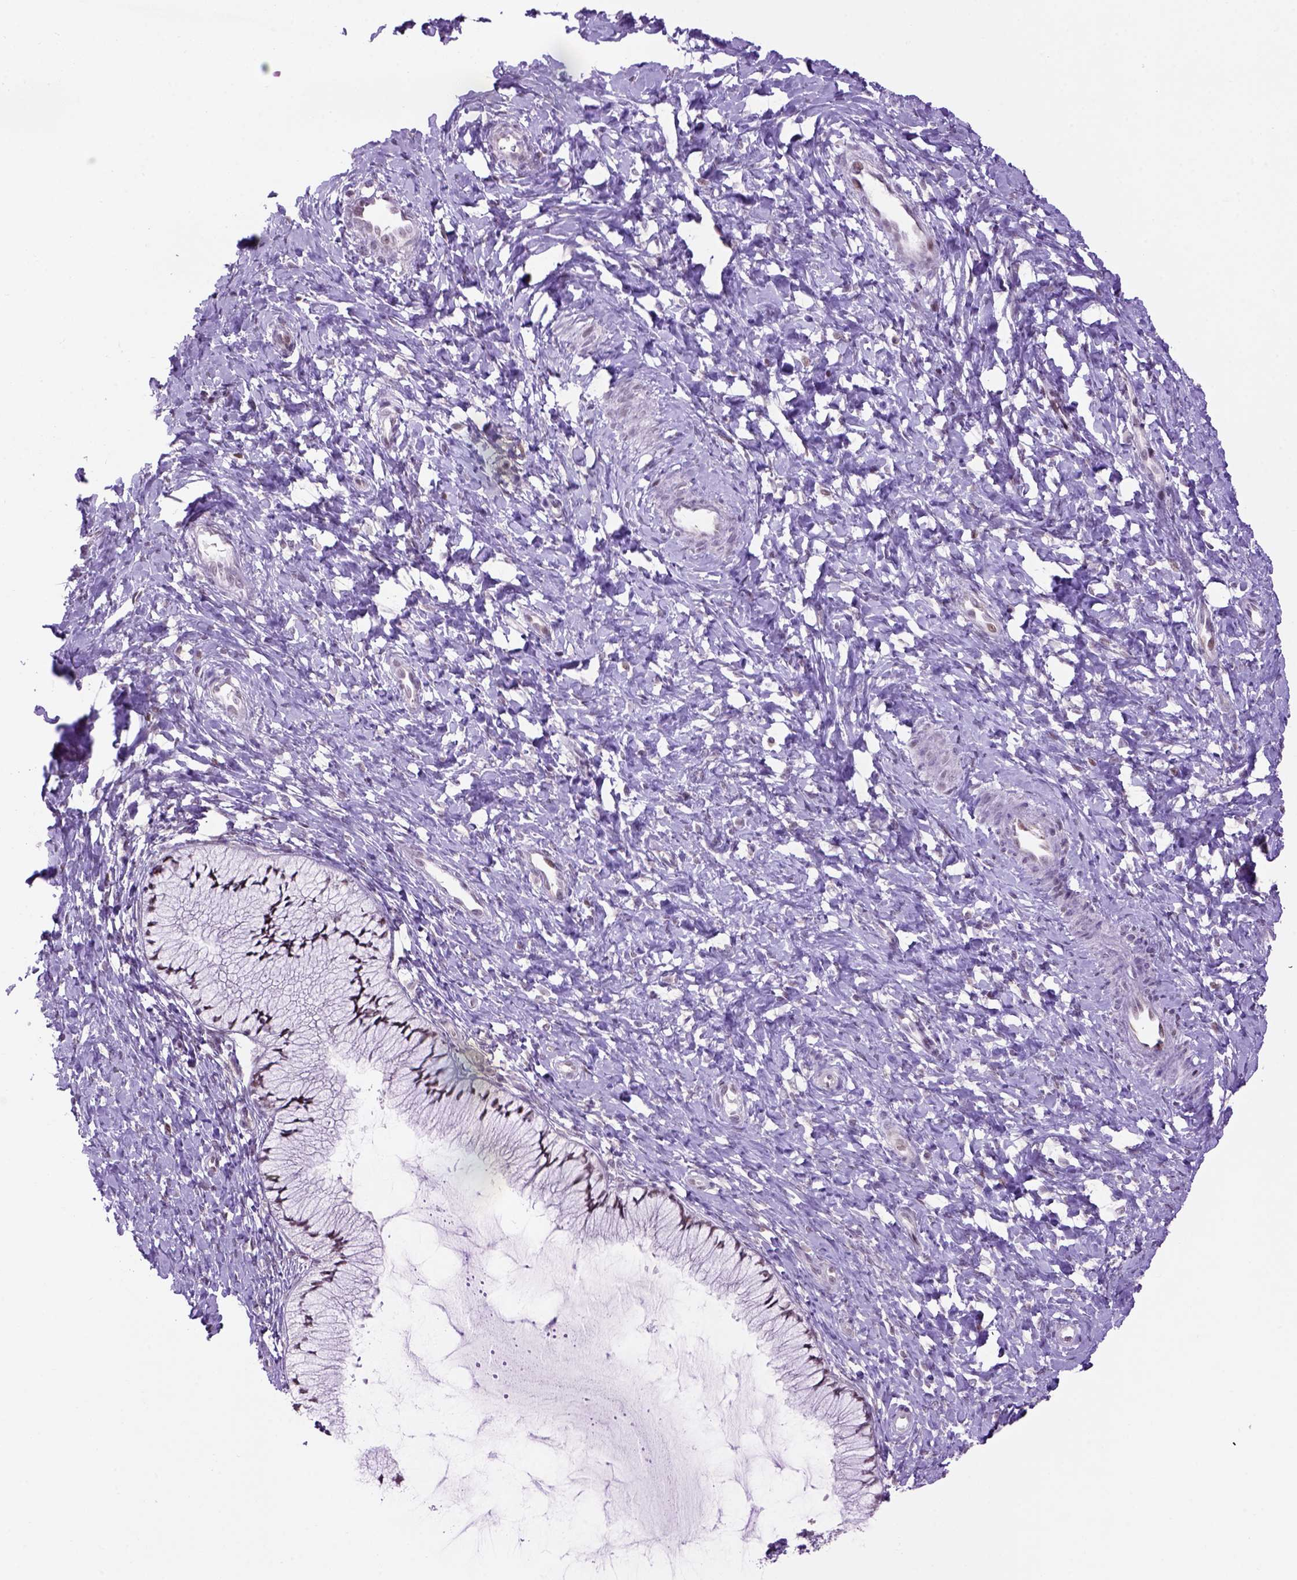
{"staining": {"intensity": "weak", "quantity": "25%-75%", "location": "nuclear"}, "tissue": "cervix", "cell_type": "Glandular cells", "image_type": "normal", "snomed": [{"axis": "morphology", "description": "Normal tissue, NOS"}, {"axis": "topography", "description": "Cervix"}], "caption": "Immunohistochemistry histopathology image of normal human cervix stained for a protein (brown), which reveals low levels of weak nuclear positivity in about 25%-75% of glandular cells.", "gene": "TBPL1", "patient": {"sex": "female", "age": 37}}